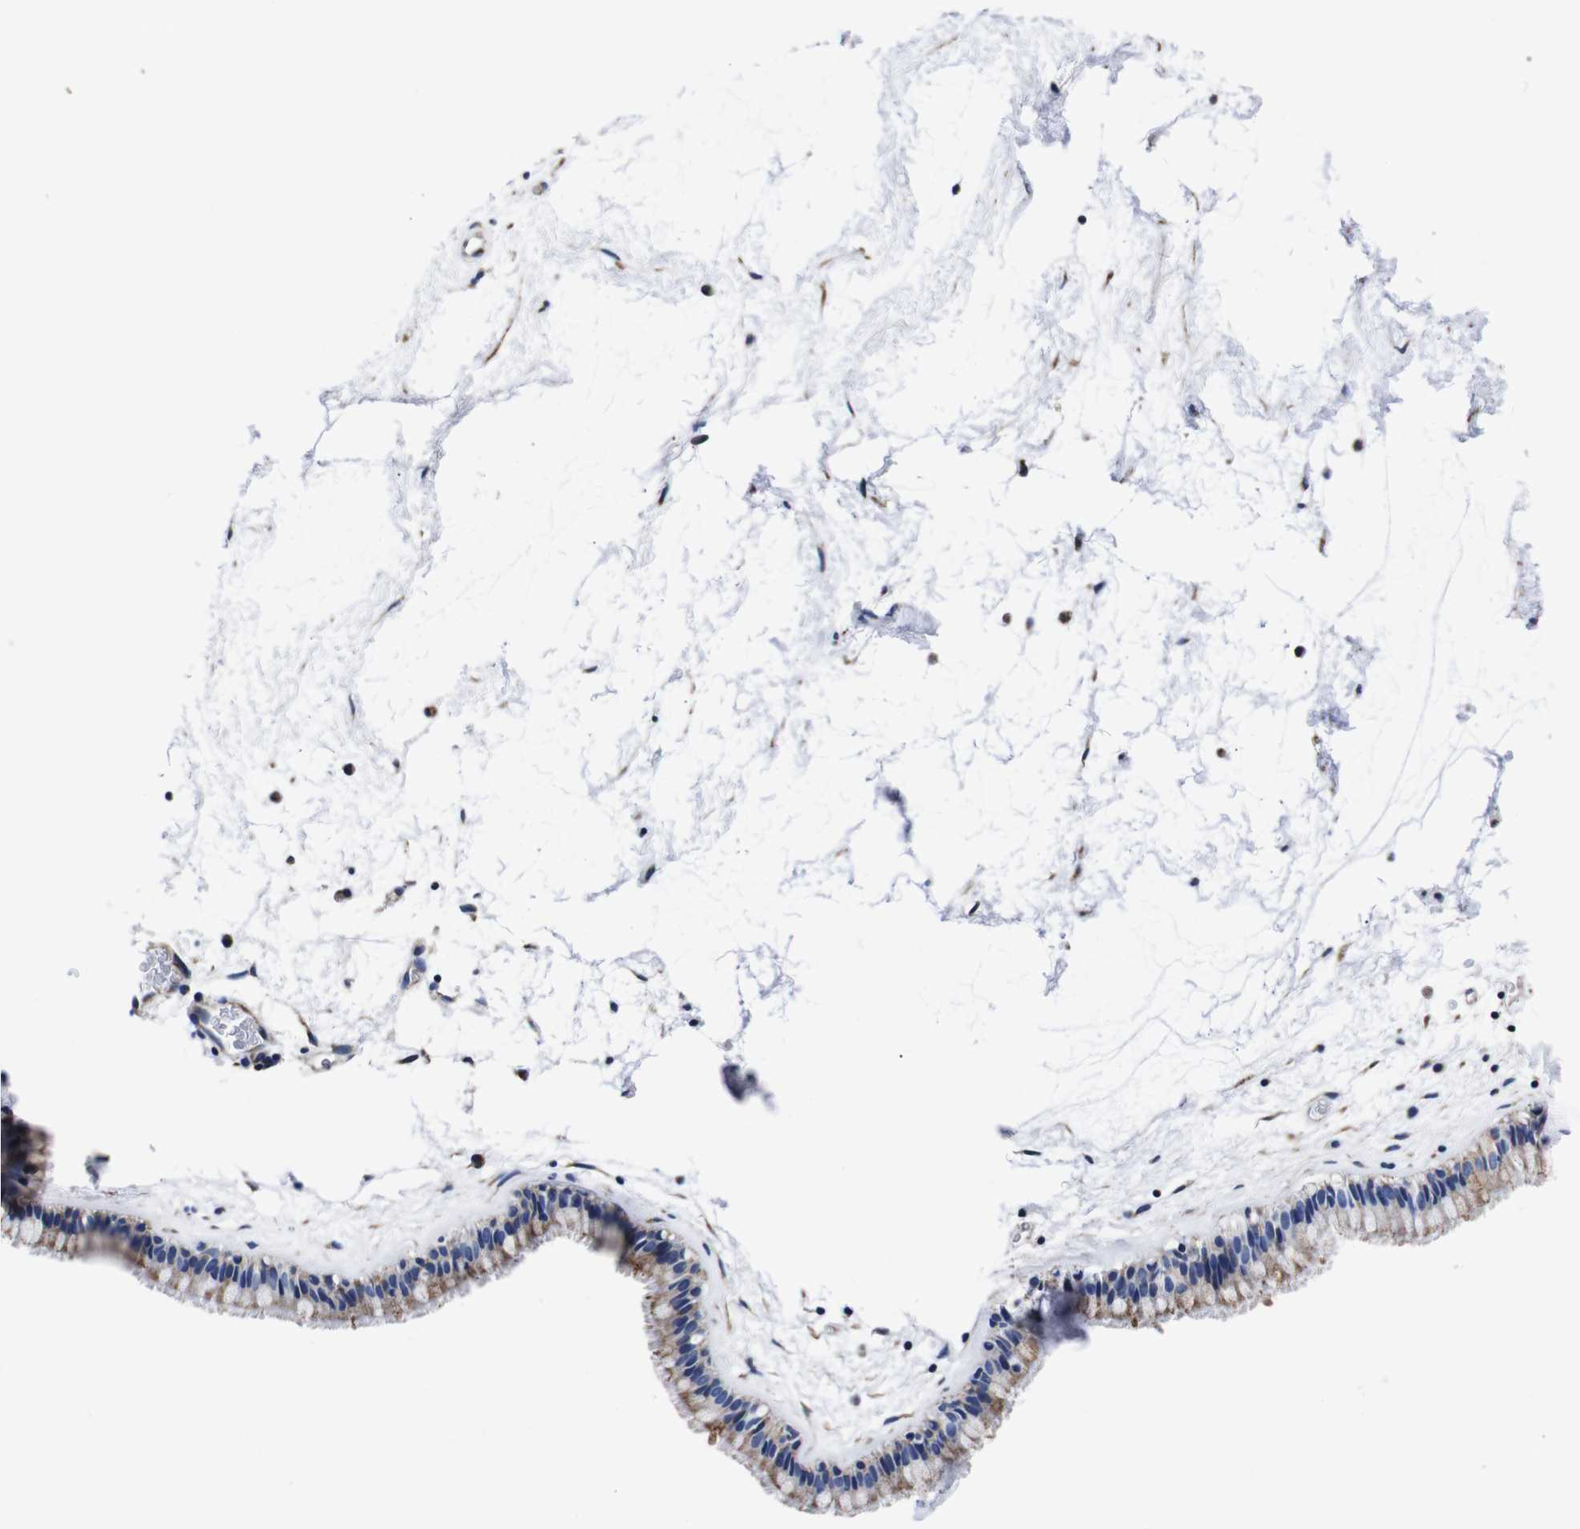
{"staining": {"intensity": "moderate", "quantity": ">75%", "location": "cytoplasmic/membranous"}, "tissue": "nasopharynx", "cell_type": "Respiratory epithelial cells", "image_type": "normal", "snomed": [{"axis": "morphology", "description": "Normal tissue, NOS"}, {"axis": "morphology", "description": "Inflammation, NOS"}, {"axis": "topography", "description": "Nasopharynx"}], "caption": "This is a histology image of immunohistochemistry staining of benign nasopharynx, which shows moderate expression in the cytoplasmic/membranous of respiratory epithelial cells.", "gene": "FKBP9", "patient": {"sex": "male", "age": 48}}